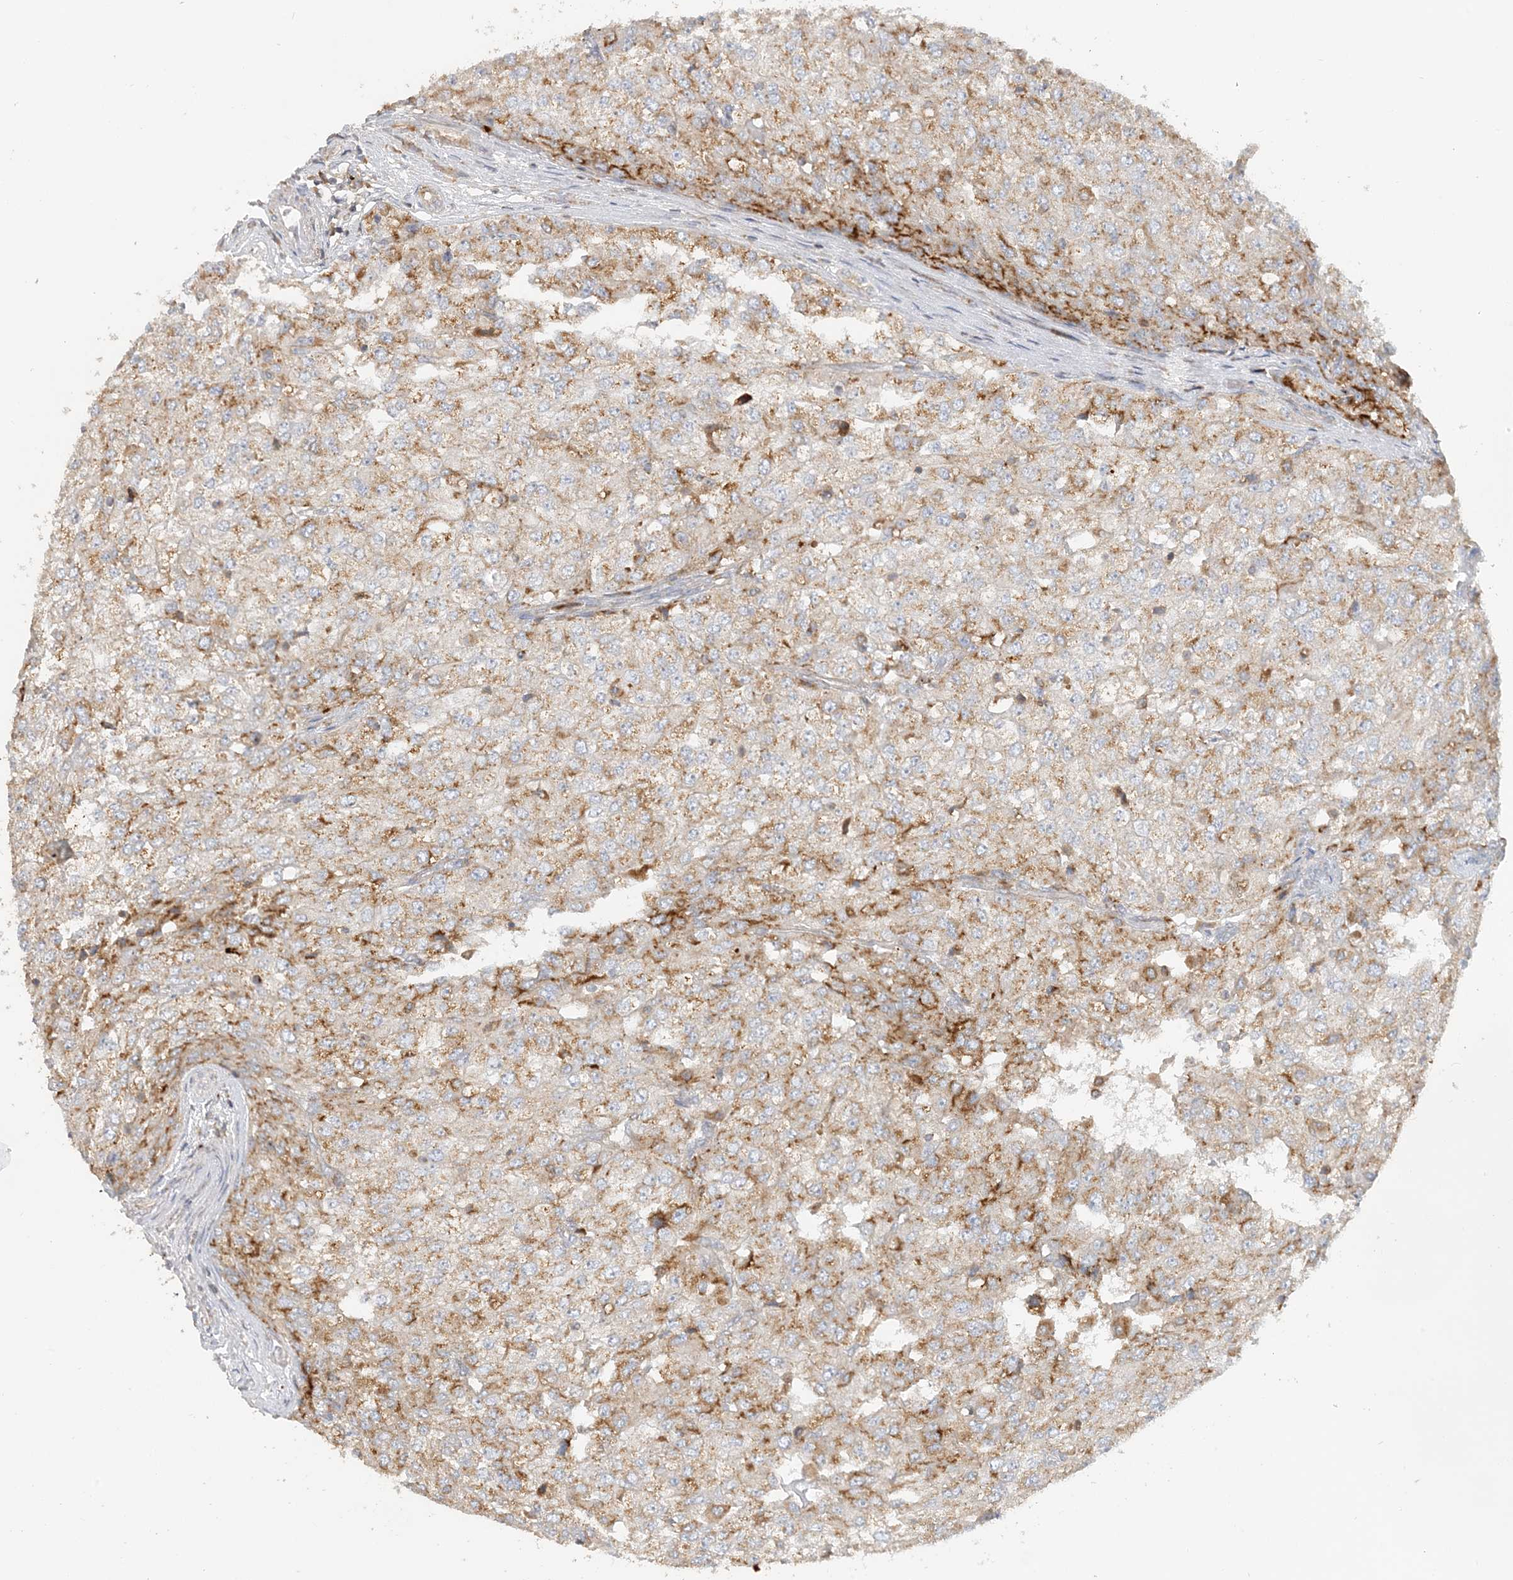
{"staining": {"intensity": "moderate", "quantity": "25%-75%", "location": "cytoplasmic/membranous"}, "tissue": "renal cancer", "cell_type": "Tumor cells", "image_type": "cancer", "snomed": [{"axis": "morphology", "description": "Adenocarcinoma, NOS"}, {"axis": "topography", "description": "Kidney"}], "caption": "Immunohistochemistry image of renal adenocarcinoma stained for a protein (brown), which shows medium levels of moderate cytoplasmic/membranous staining in approximately 25%-75% of tumor cells.", "gene": "SPPL2A", "patient": {"sex": "female", "age": 54}}